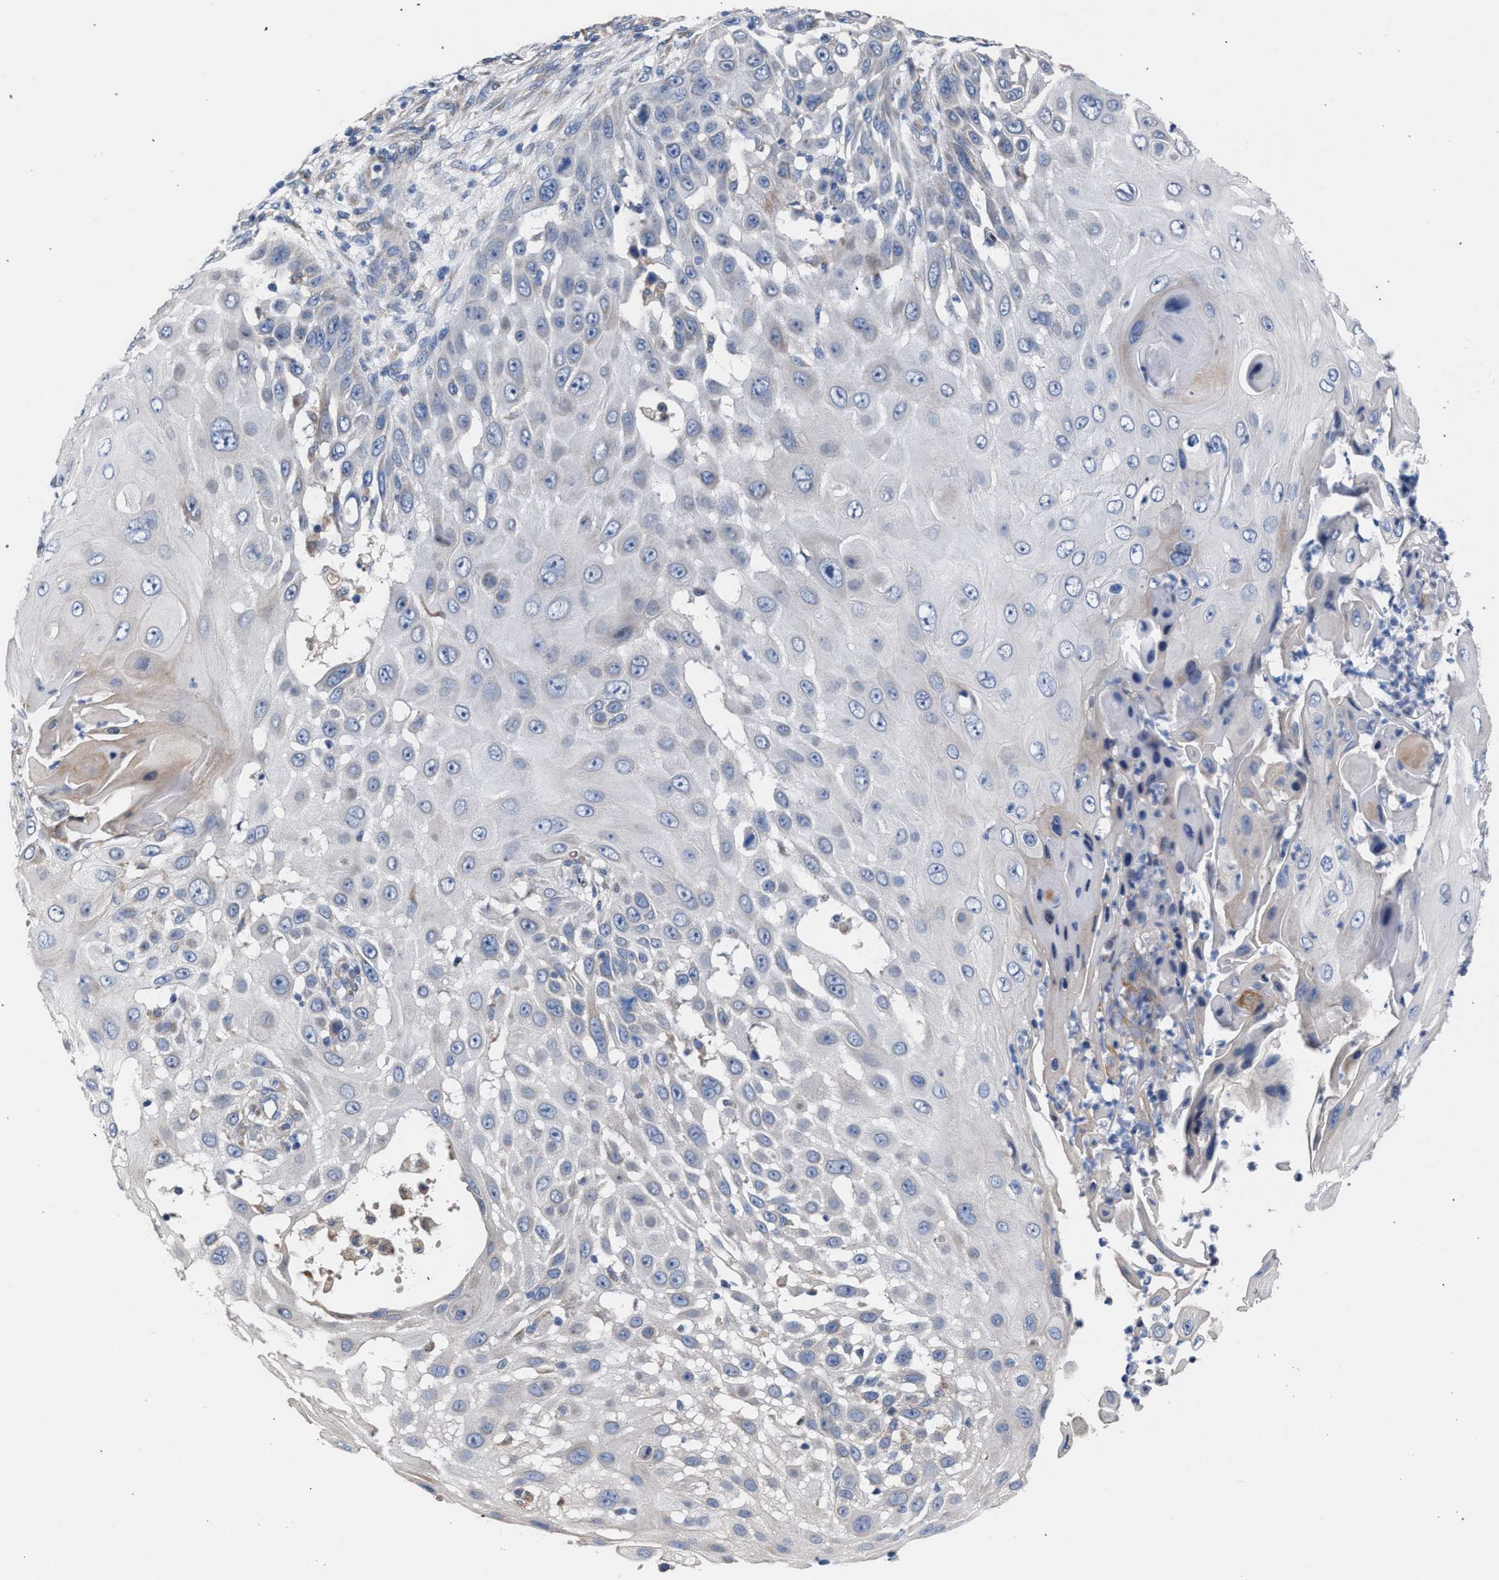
{"staining": {"intensity": "weak", "quantity": "<25%", "location": "cytoplasmic/membranous"}, "tissue": "skin cancer", "cell_type": "Tumor cells", "image_type": "cancer", "snomed": [{"axis": "morphology", "description": "Squamous cell carcinoma, NOS"}, {"axis": "topography", "description": "Skin"}], "caption": "Immunohistochemistry micrograph of neoplastic tissue: human skin cancer (squamous cell carcinoma) stained with DAB (3,3'-diaminobenzidine) shows no significant protein positivity in tumor cells.", "gene": "RNF135", "patient": {"sex": "female", "age": 44}}